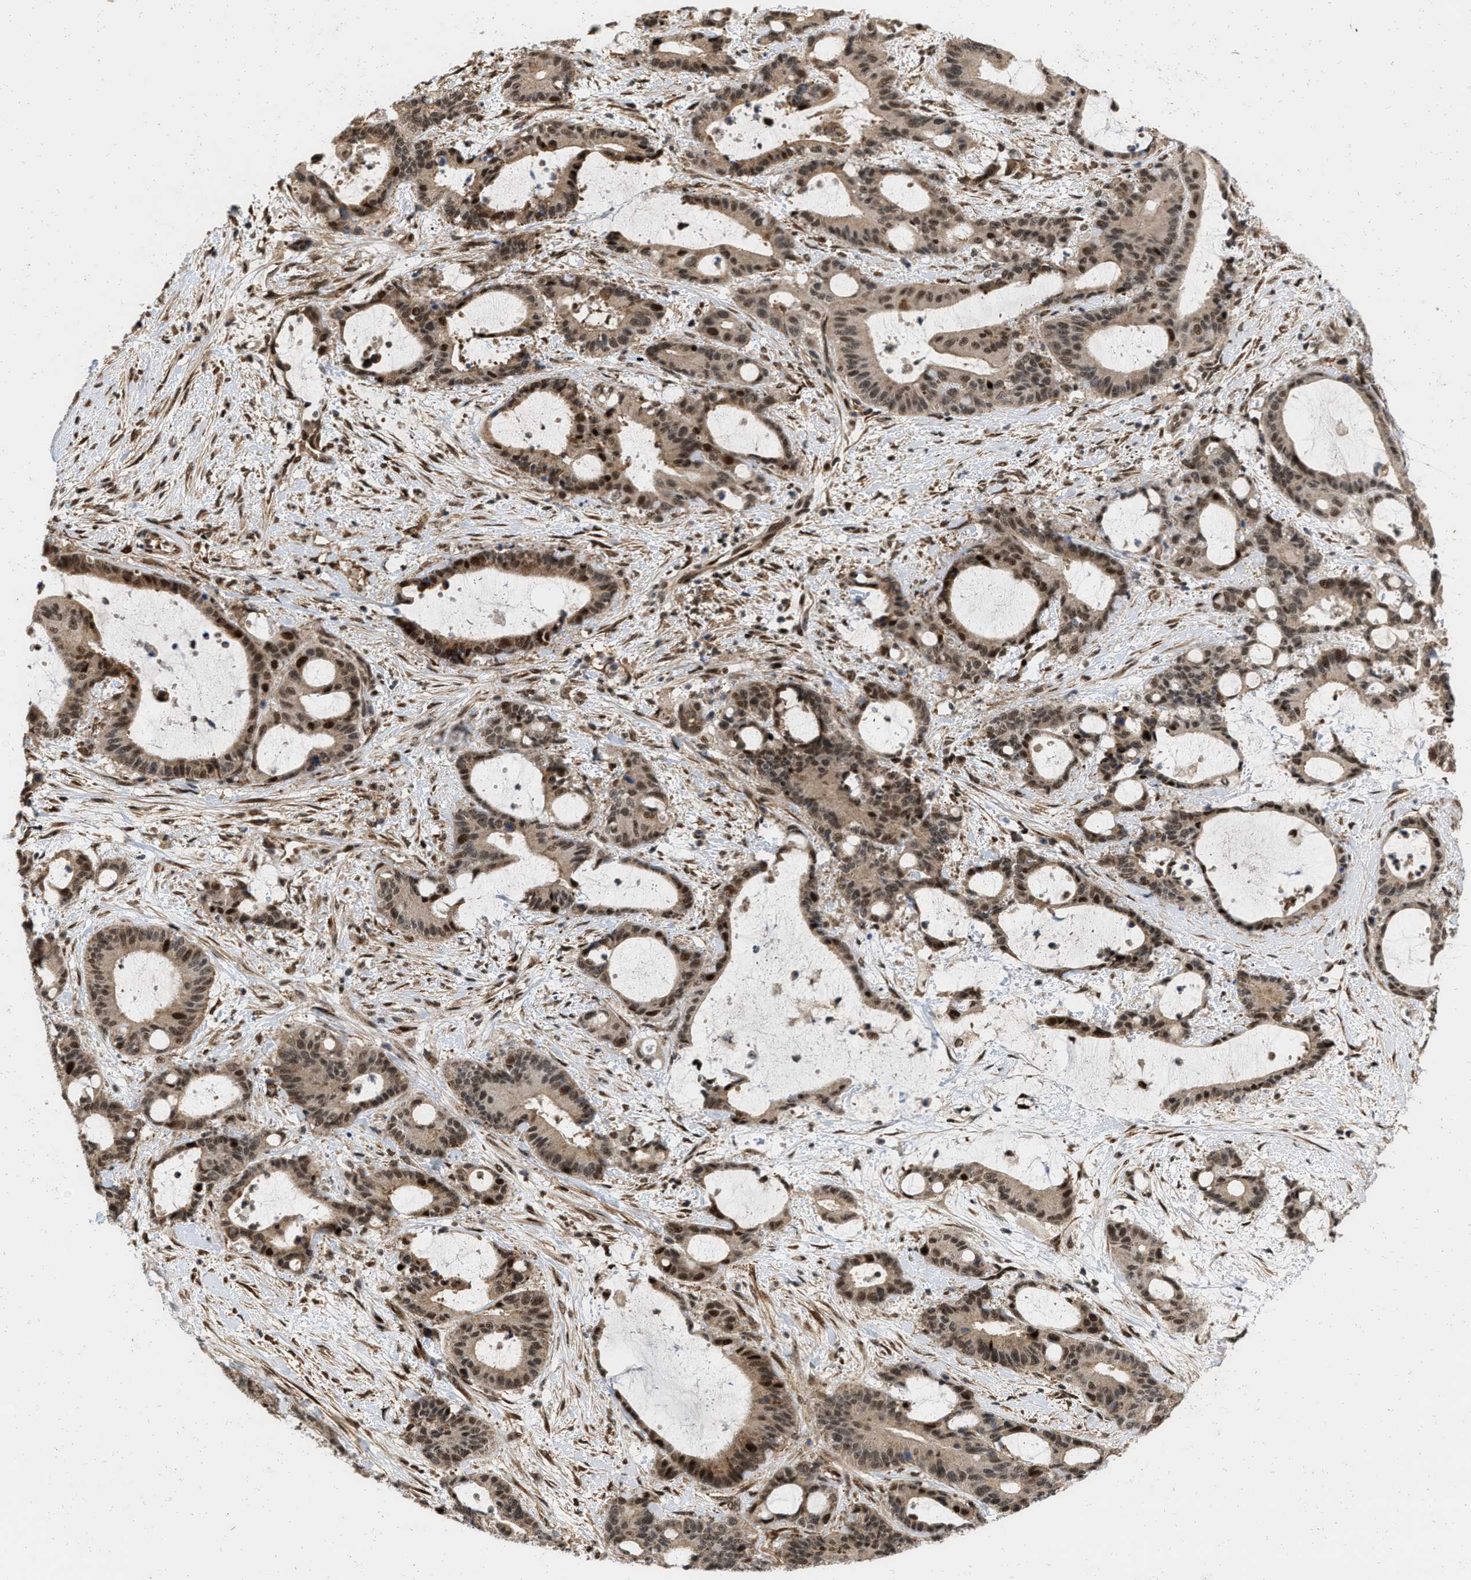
{"staining": {"intensity": "strong", "quantity": ">75%", "location": "cytoplasmic/membranous,nuclear"}, "tissue": "liver cancer", "cell_type": "Tumor cells", "image_type": "cancer", "snomed": [{"axis": "morphology", "description": "Normal tissue, NOS"}, {"axis": "morphology", "description": "Cholangiocarcinoma"}, {"axis": "topography", "description": "Liver"}, {"axis": "topography", "description": "Peripheral nerve tissue"}], "caption": "A brown stain labels strong cytoplasmic/membranous and nuclear positivity of a protein in human cholangiocarcinoma (liver) tumor cells.", "gene": "ANKRD11", "patient": {"sex": "female", "age": 73}}